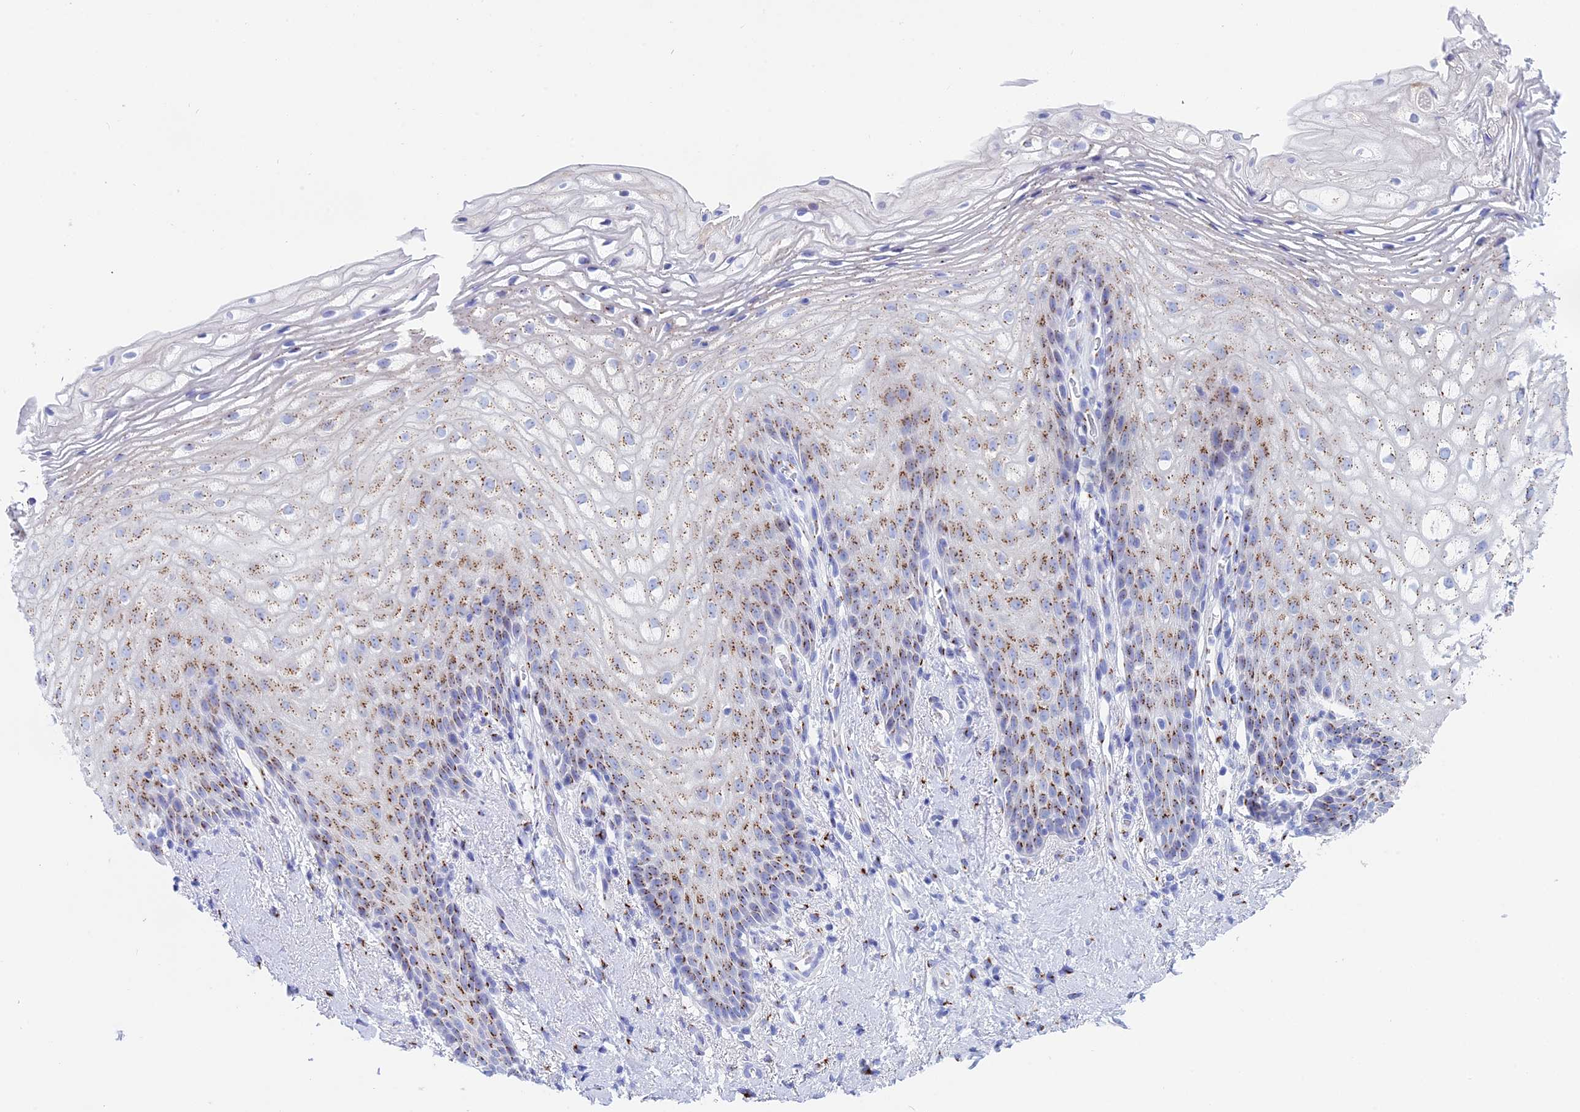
{"staining": {"intensity": "moderate", "quantity": "25%-75%", "location": "cytoplasmic/membranous"}, "tissue": "vagina", "cell_type": "Squamous epithelial cells", "image_type": "normal", "snomed": [{"axis": "morphology", "description": "Normal tissue, NOS"}, {"axis": "topography", "description": "Vagina"}], "caption": "Immunohistochemistry (IHC) photomicrograph of benign vagina: human vagina stained using IHC reveals medium levels of moderate protein expression localized specifically in the cytoplasmic/membranous of squamous epithelial cells, appearing as a cytoplasmic/membranous brown color.", "gene": "ERICH4", "patient": {"sex": "female", "age": 60}}